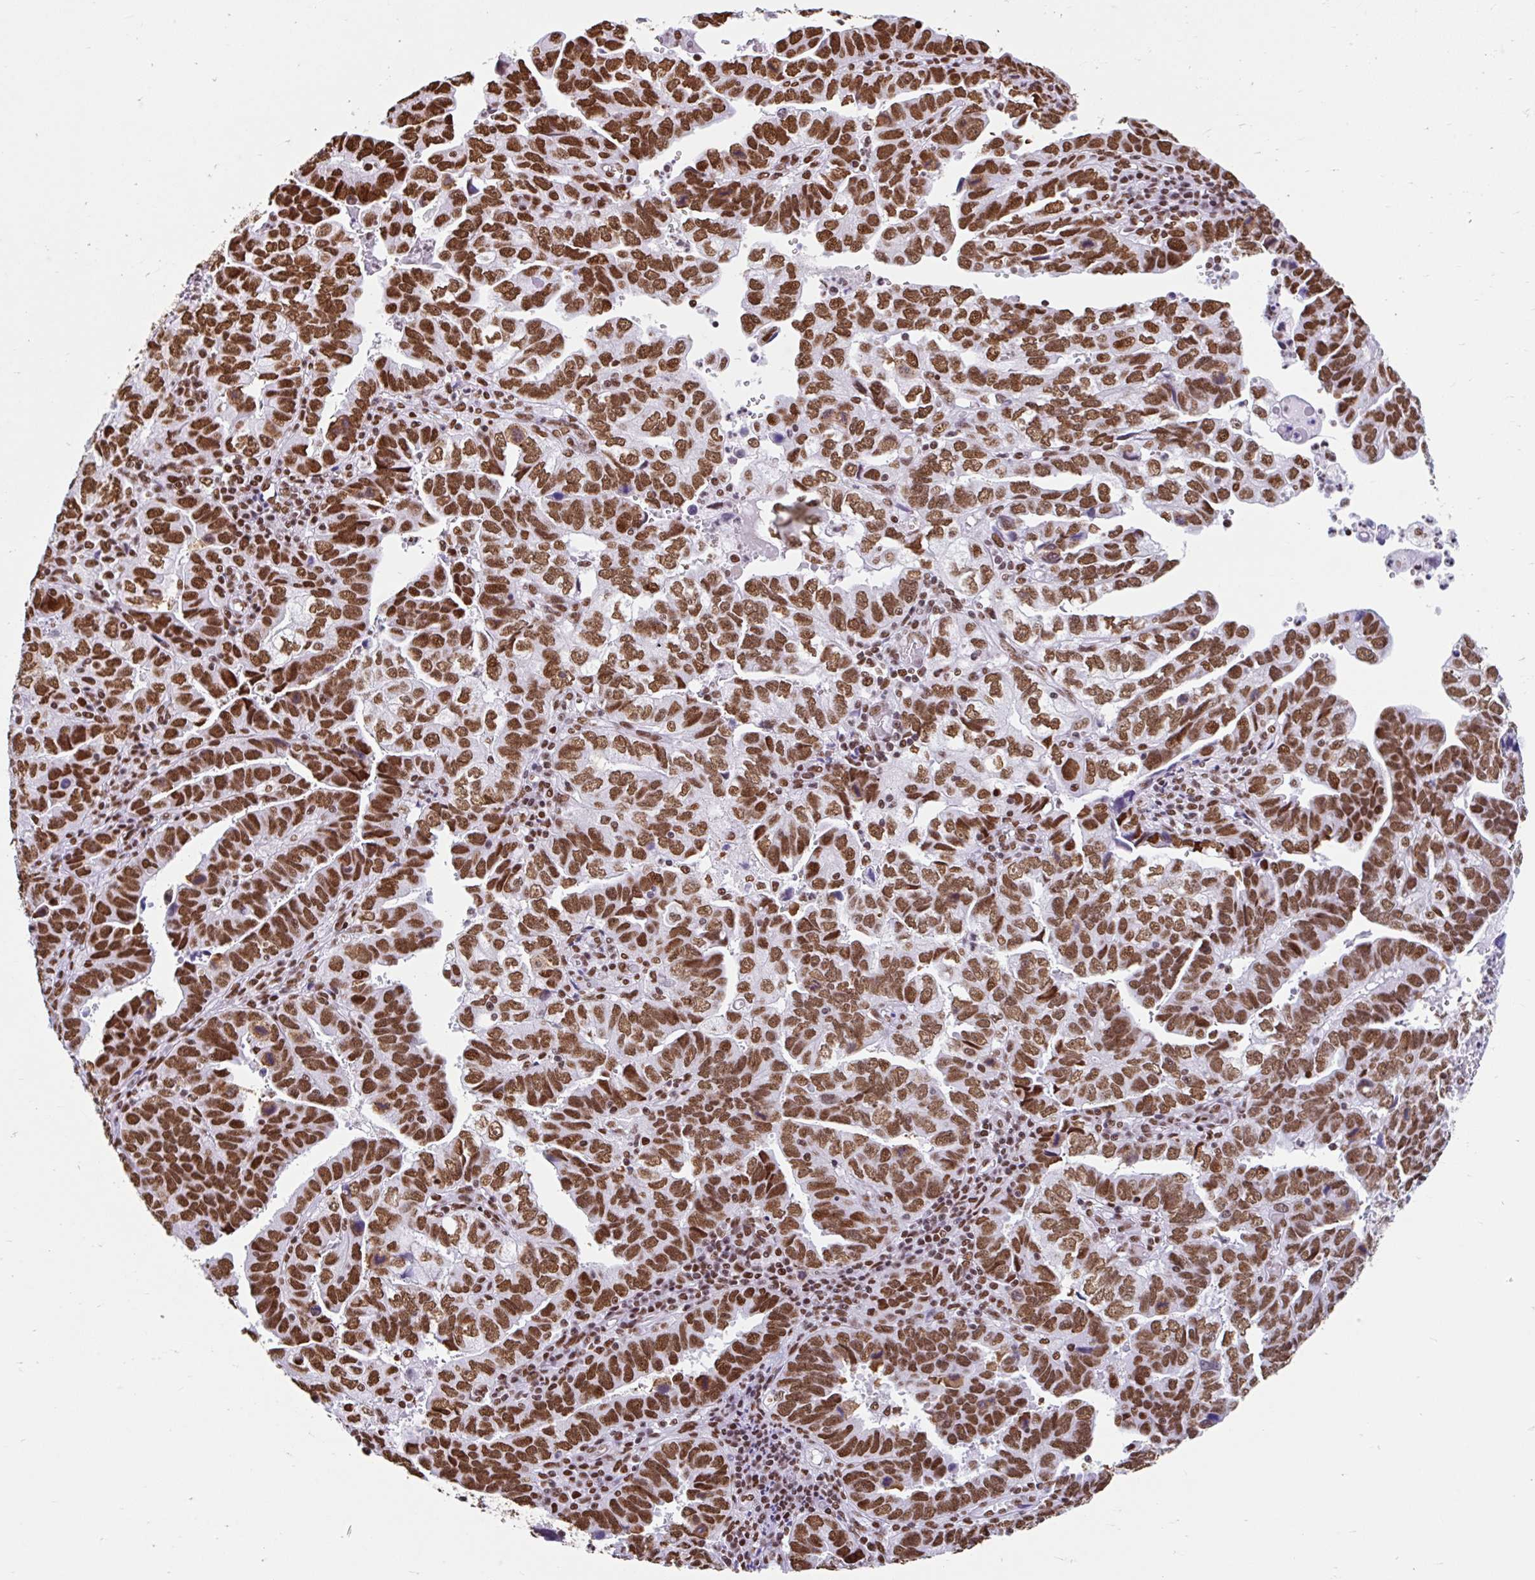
{"staining": {"intensity": "strong", "quantity": ">75%", "location": "nuclear"}, "tissue": "endometrial cancer", "cell_type": "Tumor cells", "image_type": "cancer", "snomed": [{"axis": "morphology", "description": "Adenocarcinoma, NOS"}, {"axis": "topography", "description": "Uterus"}], "caption": "A micrograph showing strong nuclear expression in approximately >75% of tumor cells in endometrial cancer (adenocarcinoma), as visualized by brown immunohistochemical staining.", "gene": "KHDRBS1", "patient": {"sex": "female", "age": 62}}